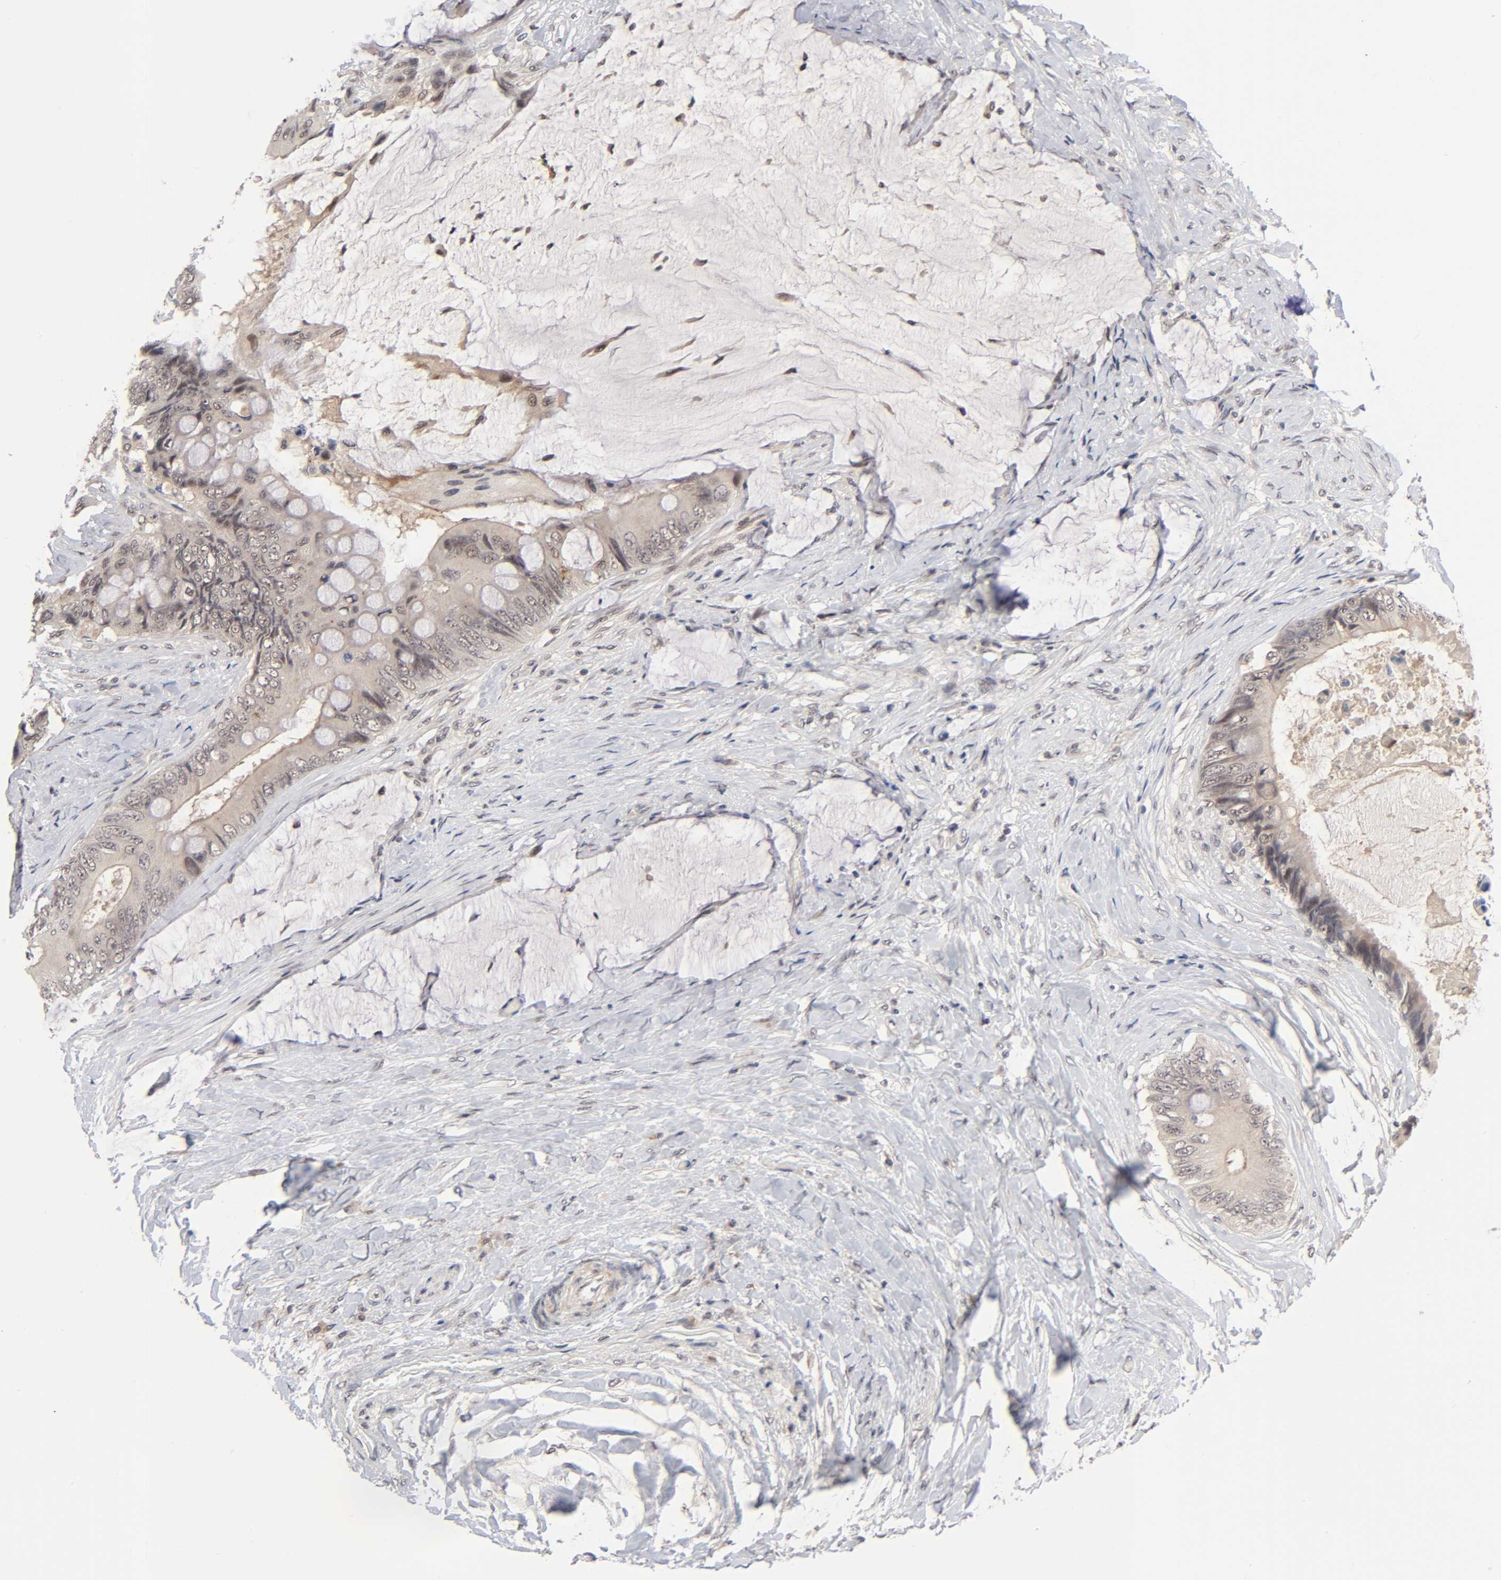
{"staining": {"intensity": "weak", "quantity": "25%-75%", "location": "cytoplasmic/membranous,nuclear"}, "tissue": "colorectal cancer", "cell_type": "Tumor cells", "image_type": "cancer", "snomed": [{"axis": "morphology", "description": "Normal tissue, NOS"}, {"axis": "morphology", "description": "Adenocarcinoma, NOS"}, {"axis": "topography", "description": "Rectum"}, {"axis": "topography", "description": "Peripheral nerve tissue"}], "caption": "High-power microscopy captured an immunohistochemistry (IHC) micrograph of colorectal adenocarcinoma, revealing weak cytoplasmic/membranous and nuclear staining in about 25%-75% of tumor cells. Using DAB (3,3'-diaminobenzidine) (brown) and hematoxylin (blue) stains, captured at high magnification using brightfield microscopy.", "gene": "EP300", "patient": {"sex": "female", "age": 77}}